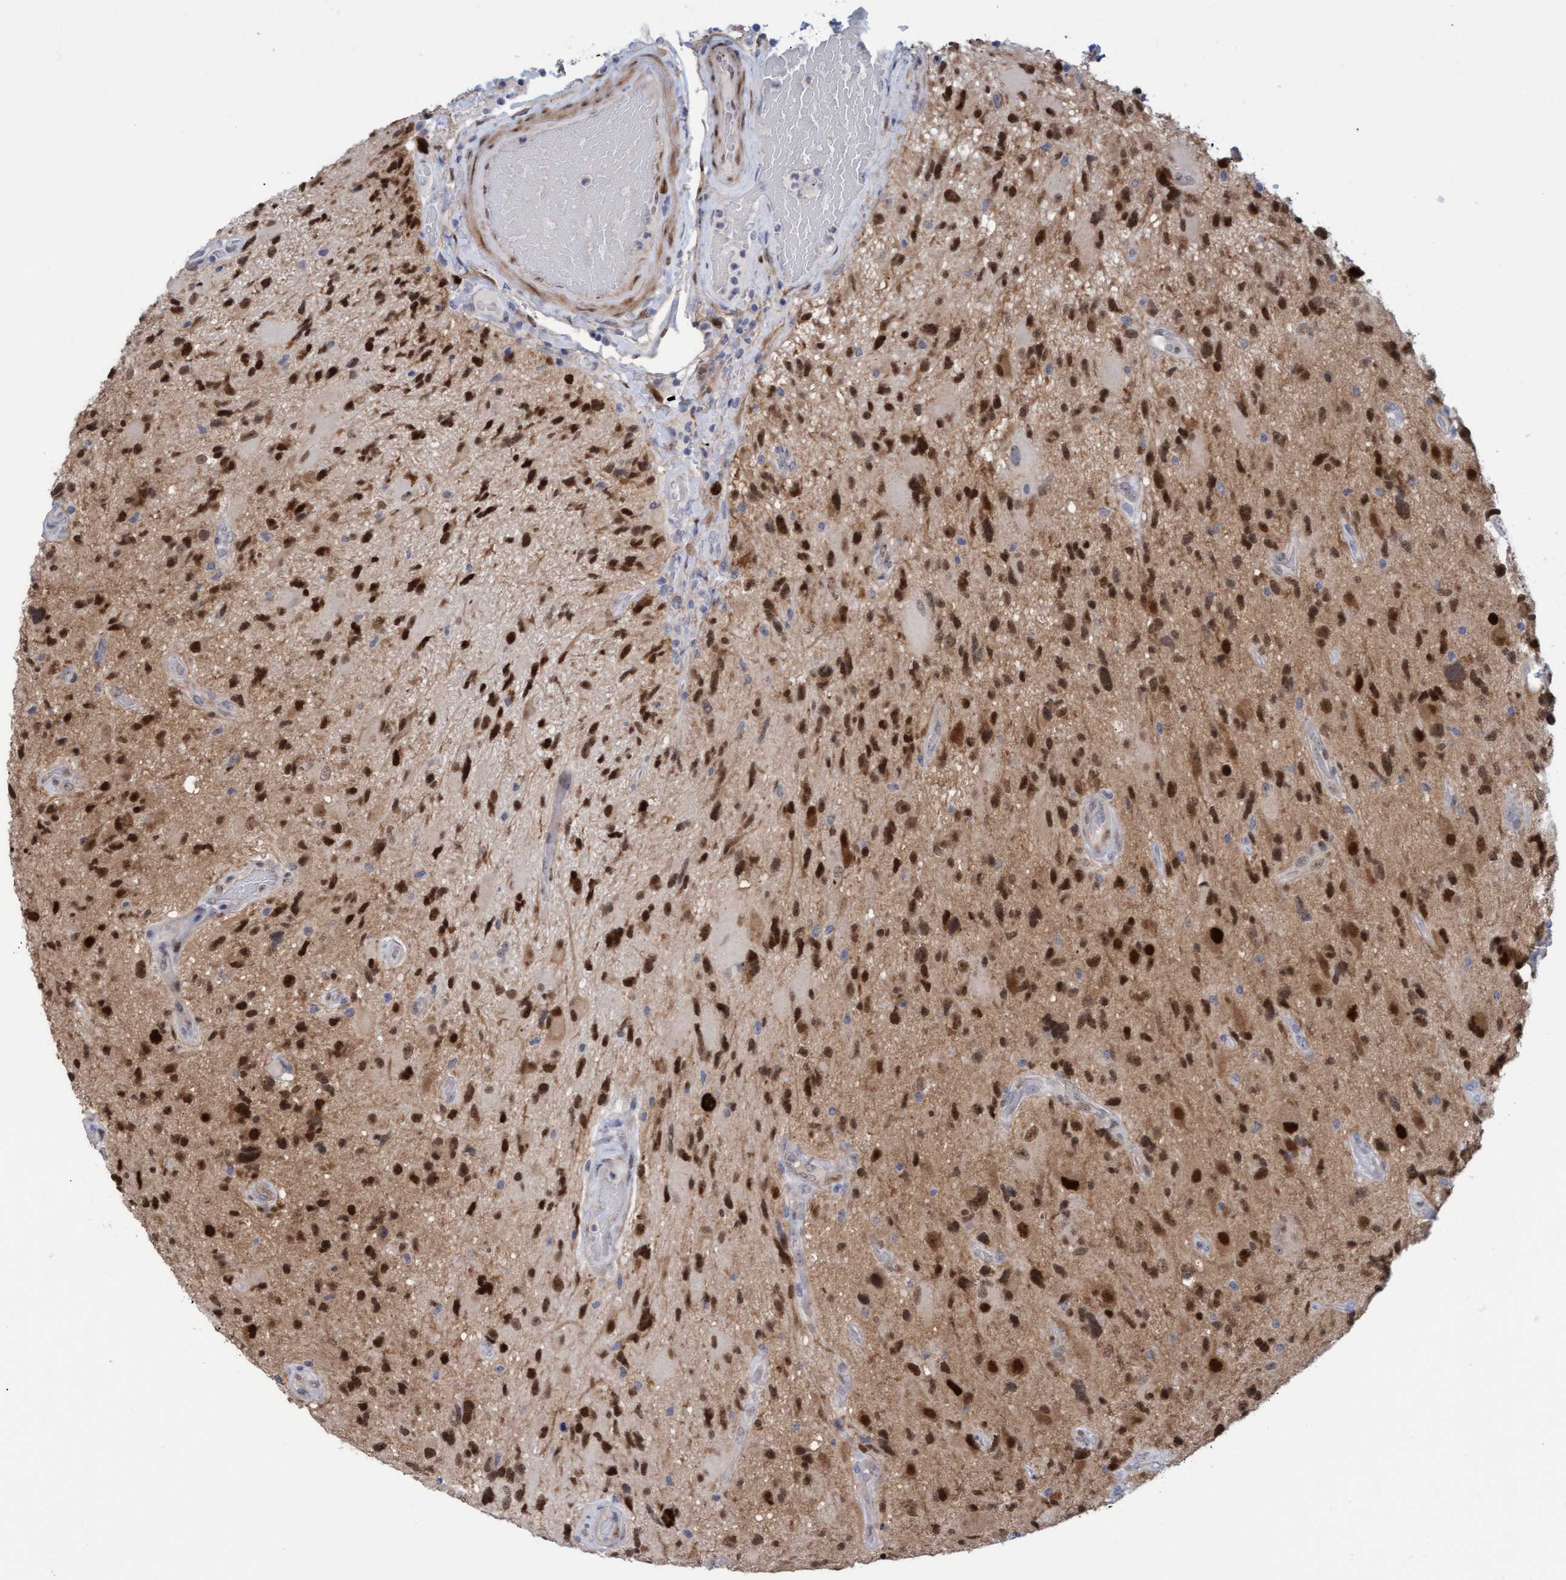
{"staining": {"intensity": "strong", "quantity": ">75%", "location": "nuclear"}, "tissue": "glioma", "cell_type": "Tumor cells", "image_type": "cancer", "snomed": [{"axis": "morphology", "description": "Glioma, malignant, High grade"}, {"axis": "topography", "description": "Brain"}], "caption": "Immunohistochemistry (DAB (3,3'-diaminobenzidine)) staining of human glioma exhibits strong nuclear protein staining in about >75% of tumor cells.", "gene": "PINX1", "patient": {"sex": "male", "age": 33}}